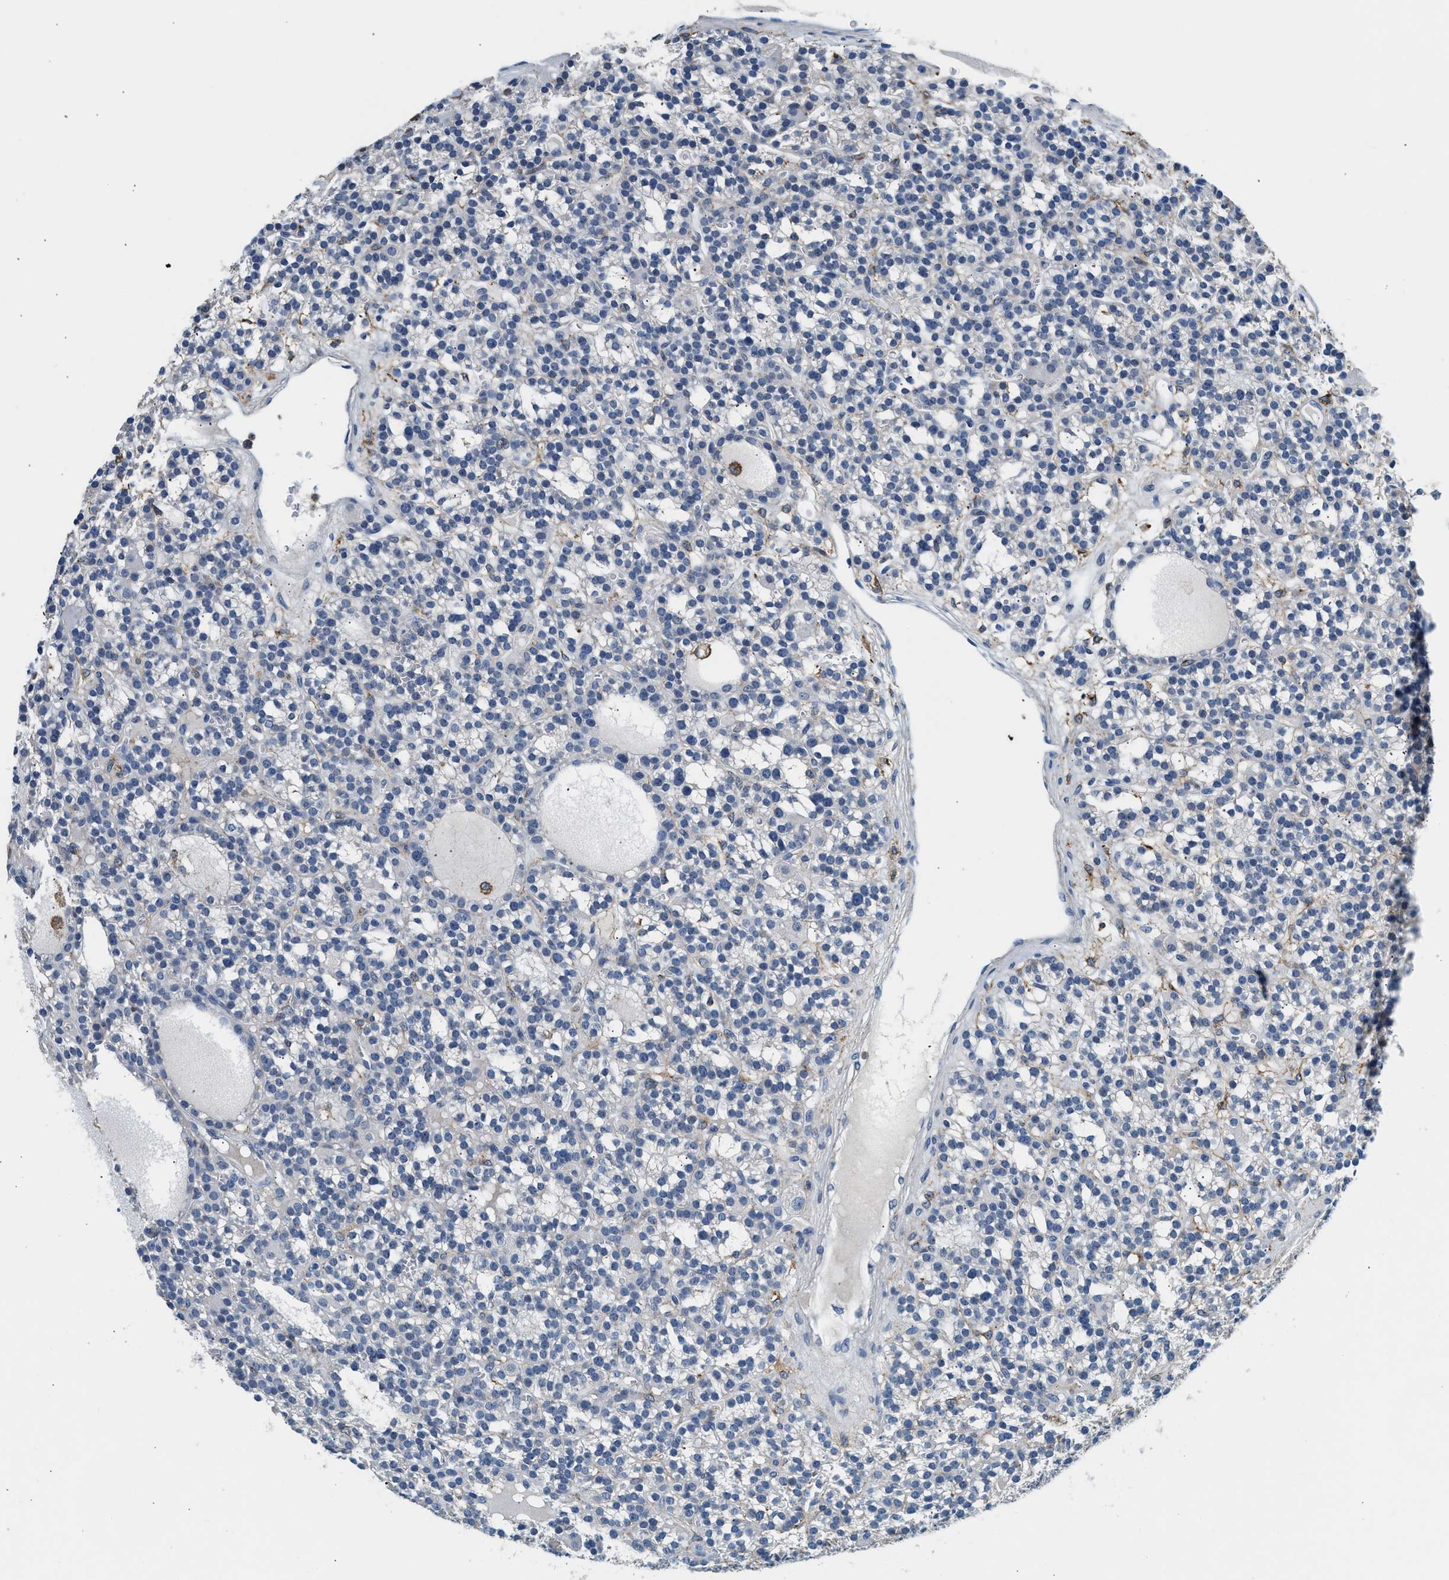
{"staining": {"intensity": "negative", "quantity": "none", "location": "none"}, "tissue": "parathyroid gland", "cell_type": "Glandular cells", "image_type": "normal", "snomed": [{"axis": "morphology", "description": "Normal tissue, NOS"}, {"axis": "morphology", "description": "Adenoma, NOS"}, {"axis": "topography", "description": "Parathyroid gland"}], "caption": "The photomicrograph displays no staining of glandular cells in benign parathyroid gland.", "gene": "LRP1", "patient": {"sex": "female", "age": 58}}